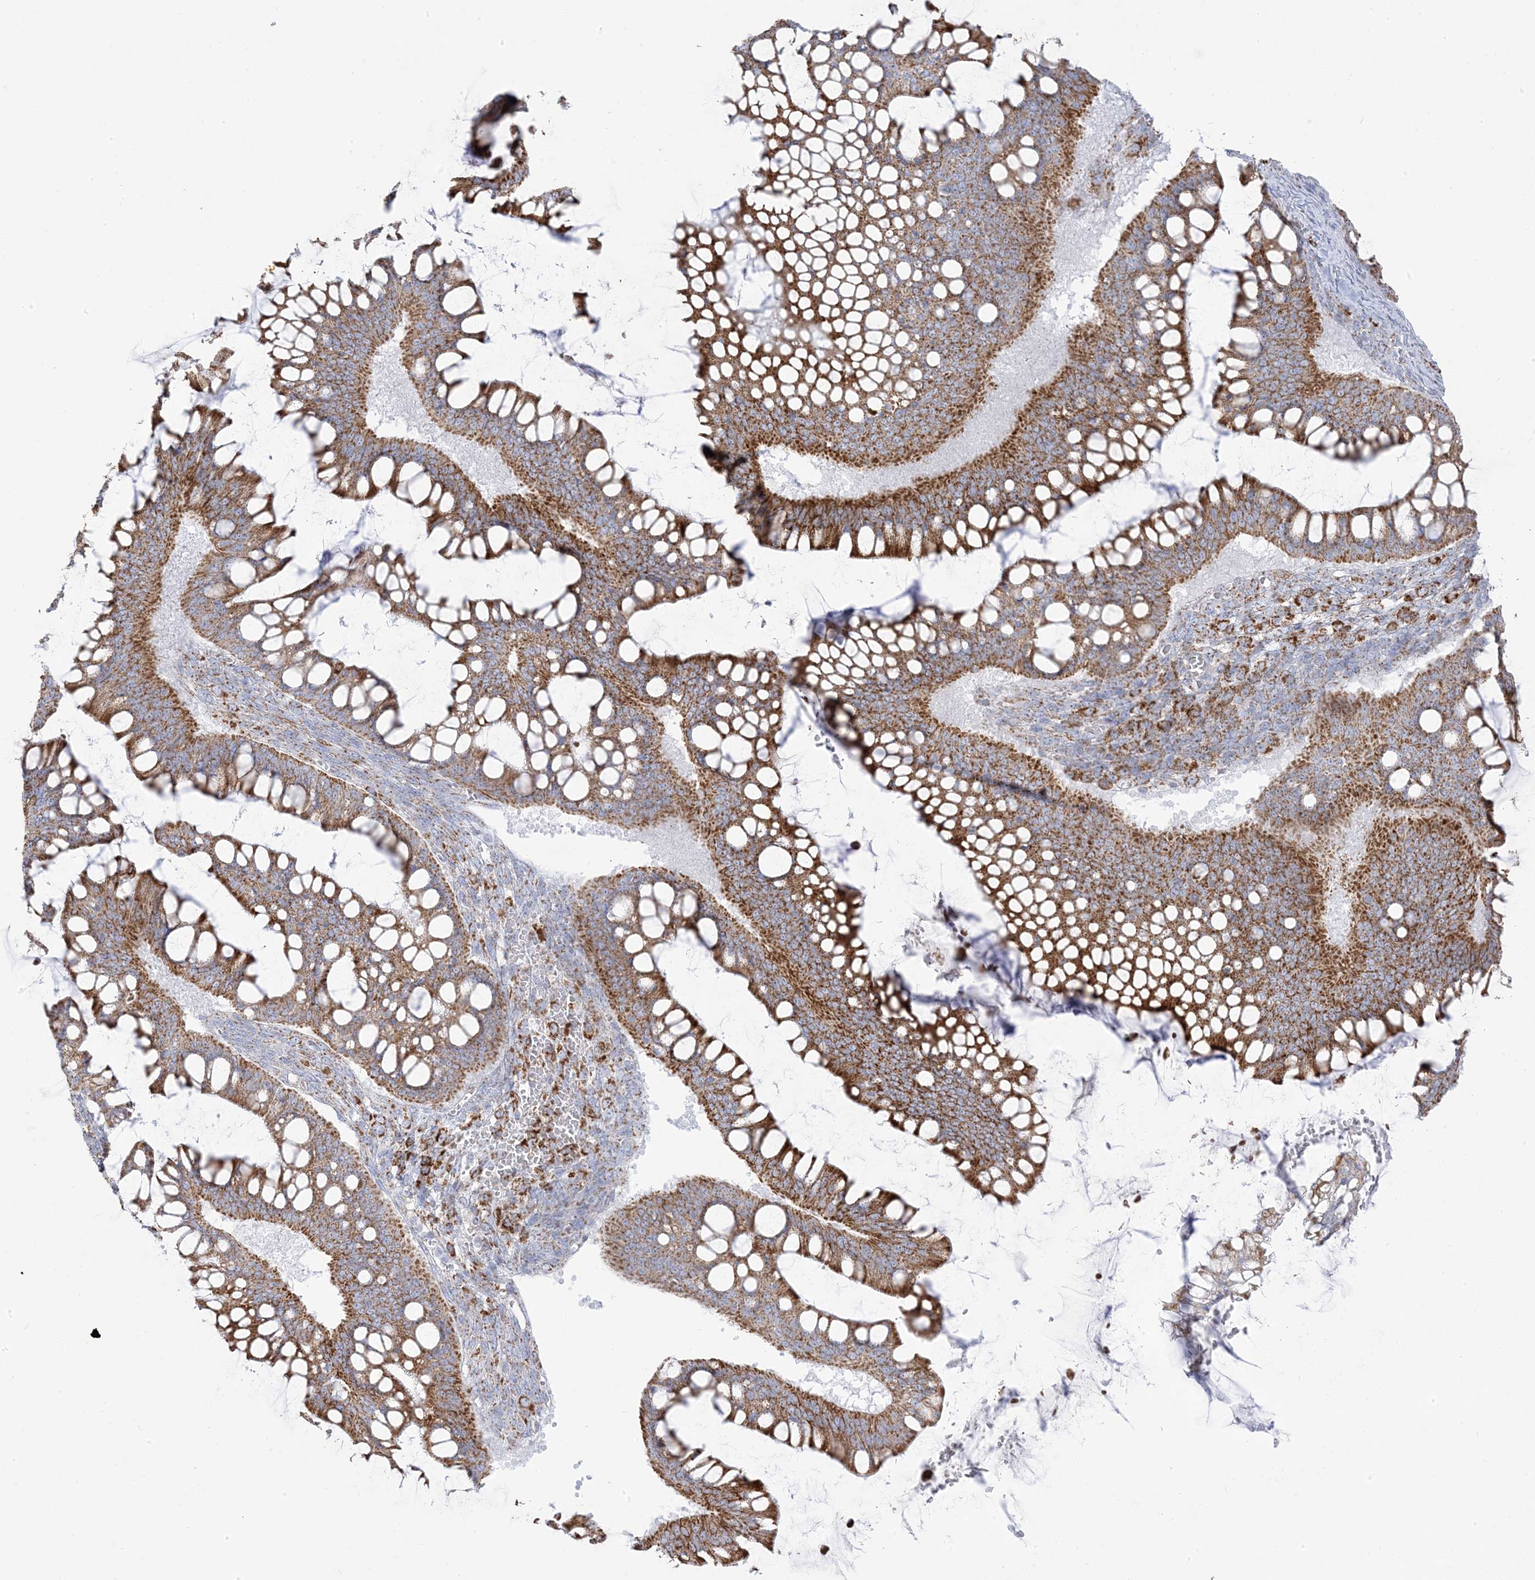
{"staining": {"intensity": "moderate", "quantity": ">75%", "location": "cytoplasmic/membranous"}, "tissue": "ovarian cancer", "cell_type": "Tumor cells", "image_type": "cancer", "snomed": [{"axis": "morphology", "description": "Cystadenocarcinoma, mucinous, NOS"}, {"axis": "topography", "description": "Ovary"}], "caption": "Moderate cytoplasmic/membranous expression for a protein is present in about >75% of tumor cells of mucinous cystadenocarcinoma (ovarian) using IHC.", "gene": "PCCB", "patient": {"sex": "female", "age": 73}}